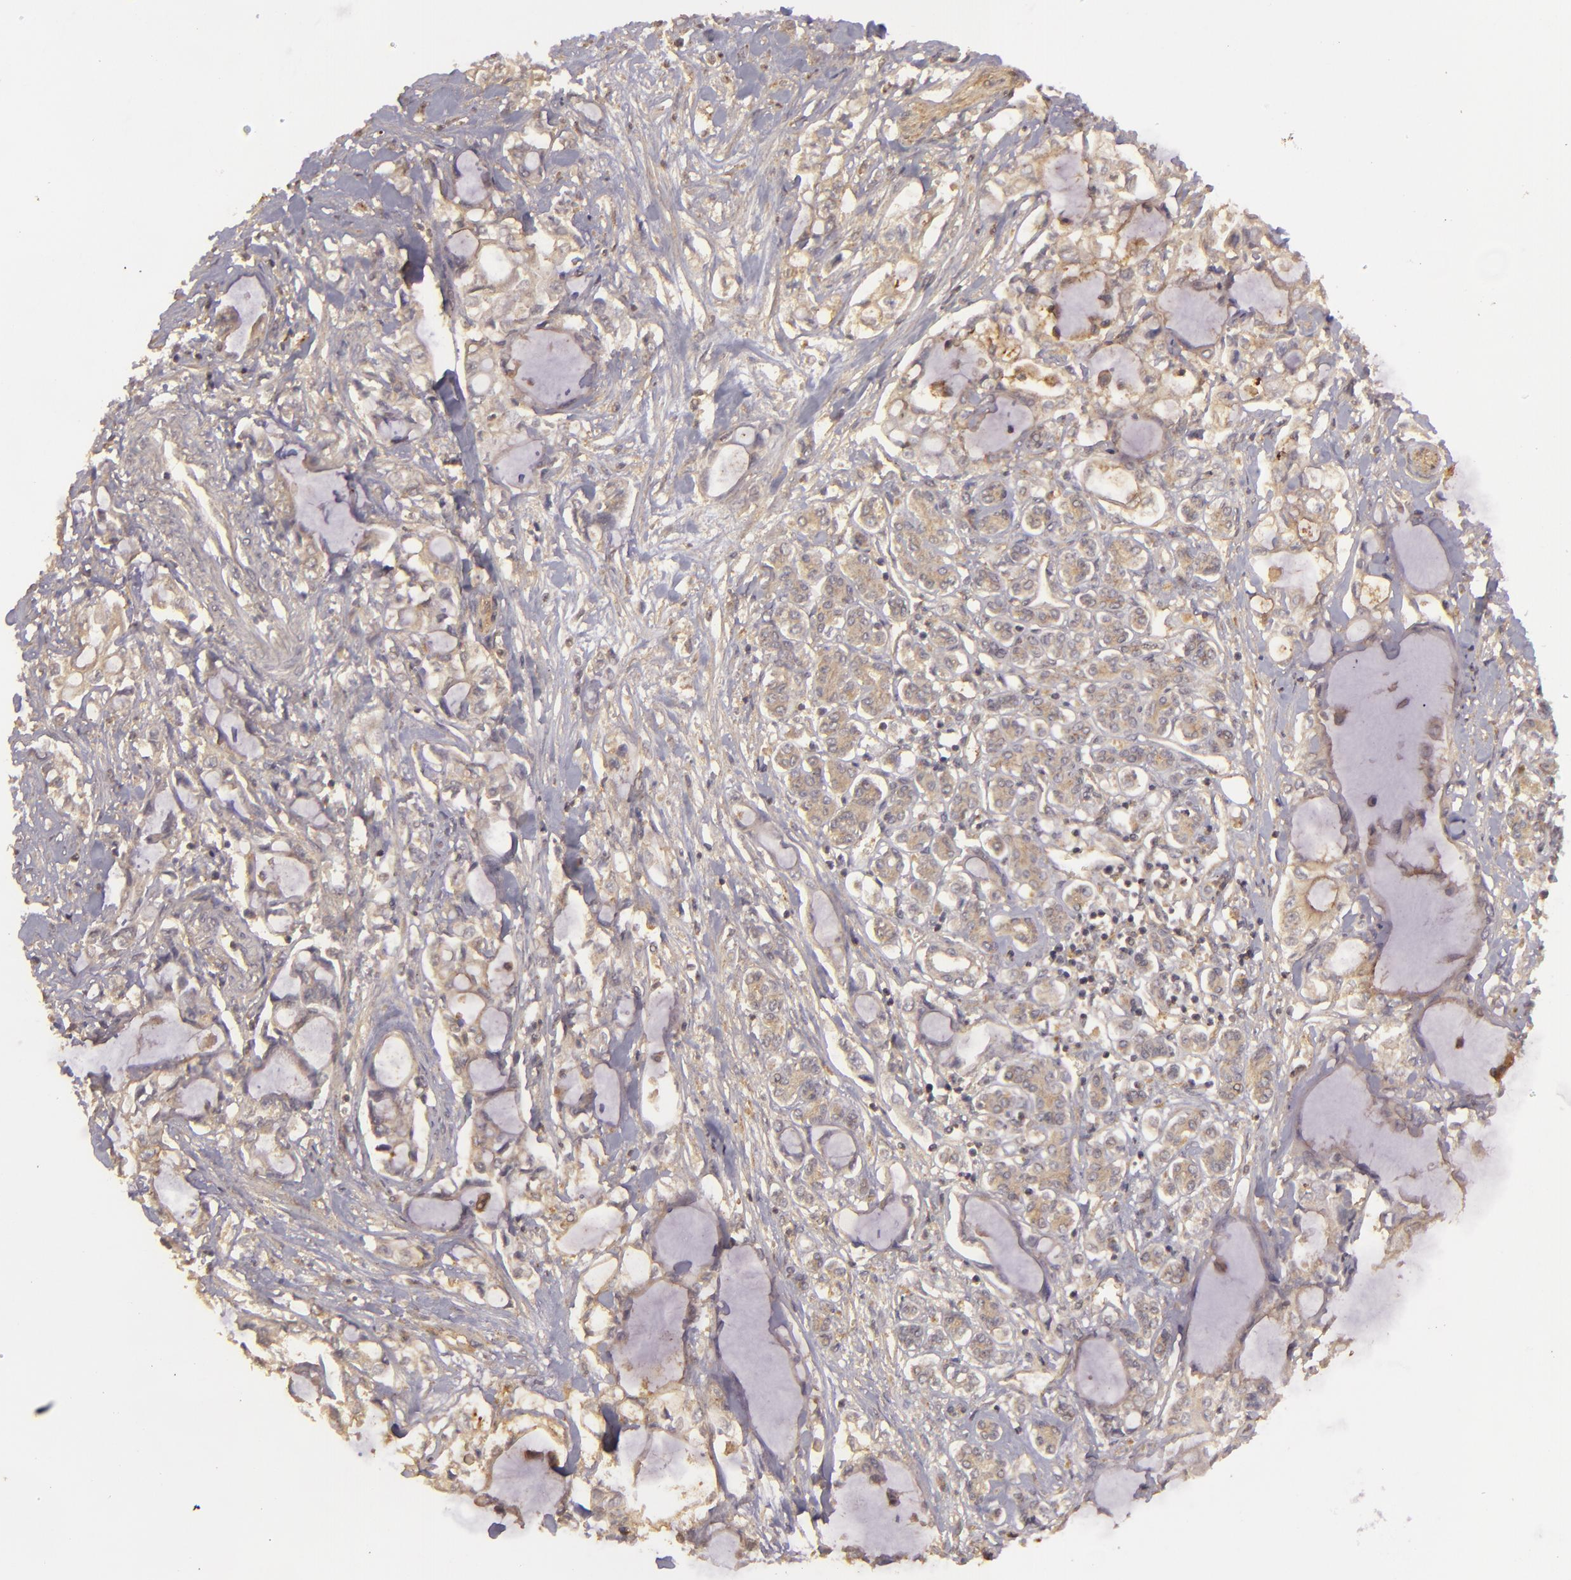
{"staining": {"intensity": "weak", "quantity": ">75%", "location": "cytoplasmic/membranous"}, "tissue": "pancreatic cancer", "cell_type": "Tumor cells", "image_type": "cancer", "snomed": [{"axis": "morphology", "description": "Adenocarcinoma, NOS"}, {"axis": "topography", "description": "Pancreas"}], "caption": "Tumor cells demonstrate low levels of weak cytoplasmic/membranous expression in approximately >75% of cells in adenocarcinoma (pancreatic).", "gene": "HRAS", "patient": {"sex": "female", "age": 70}}